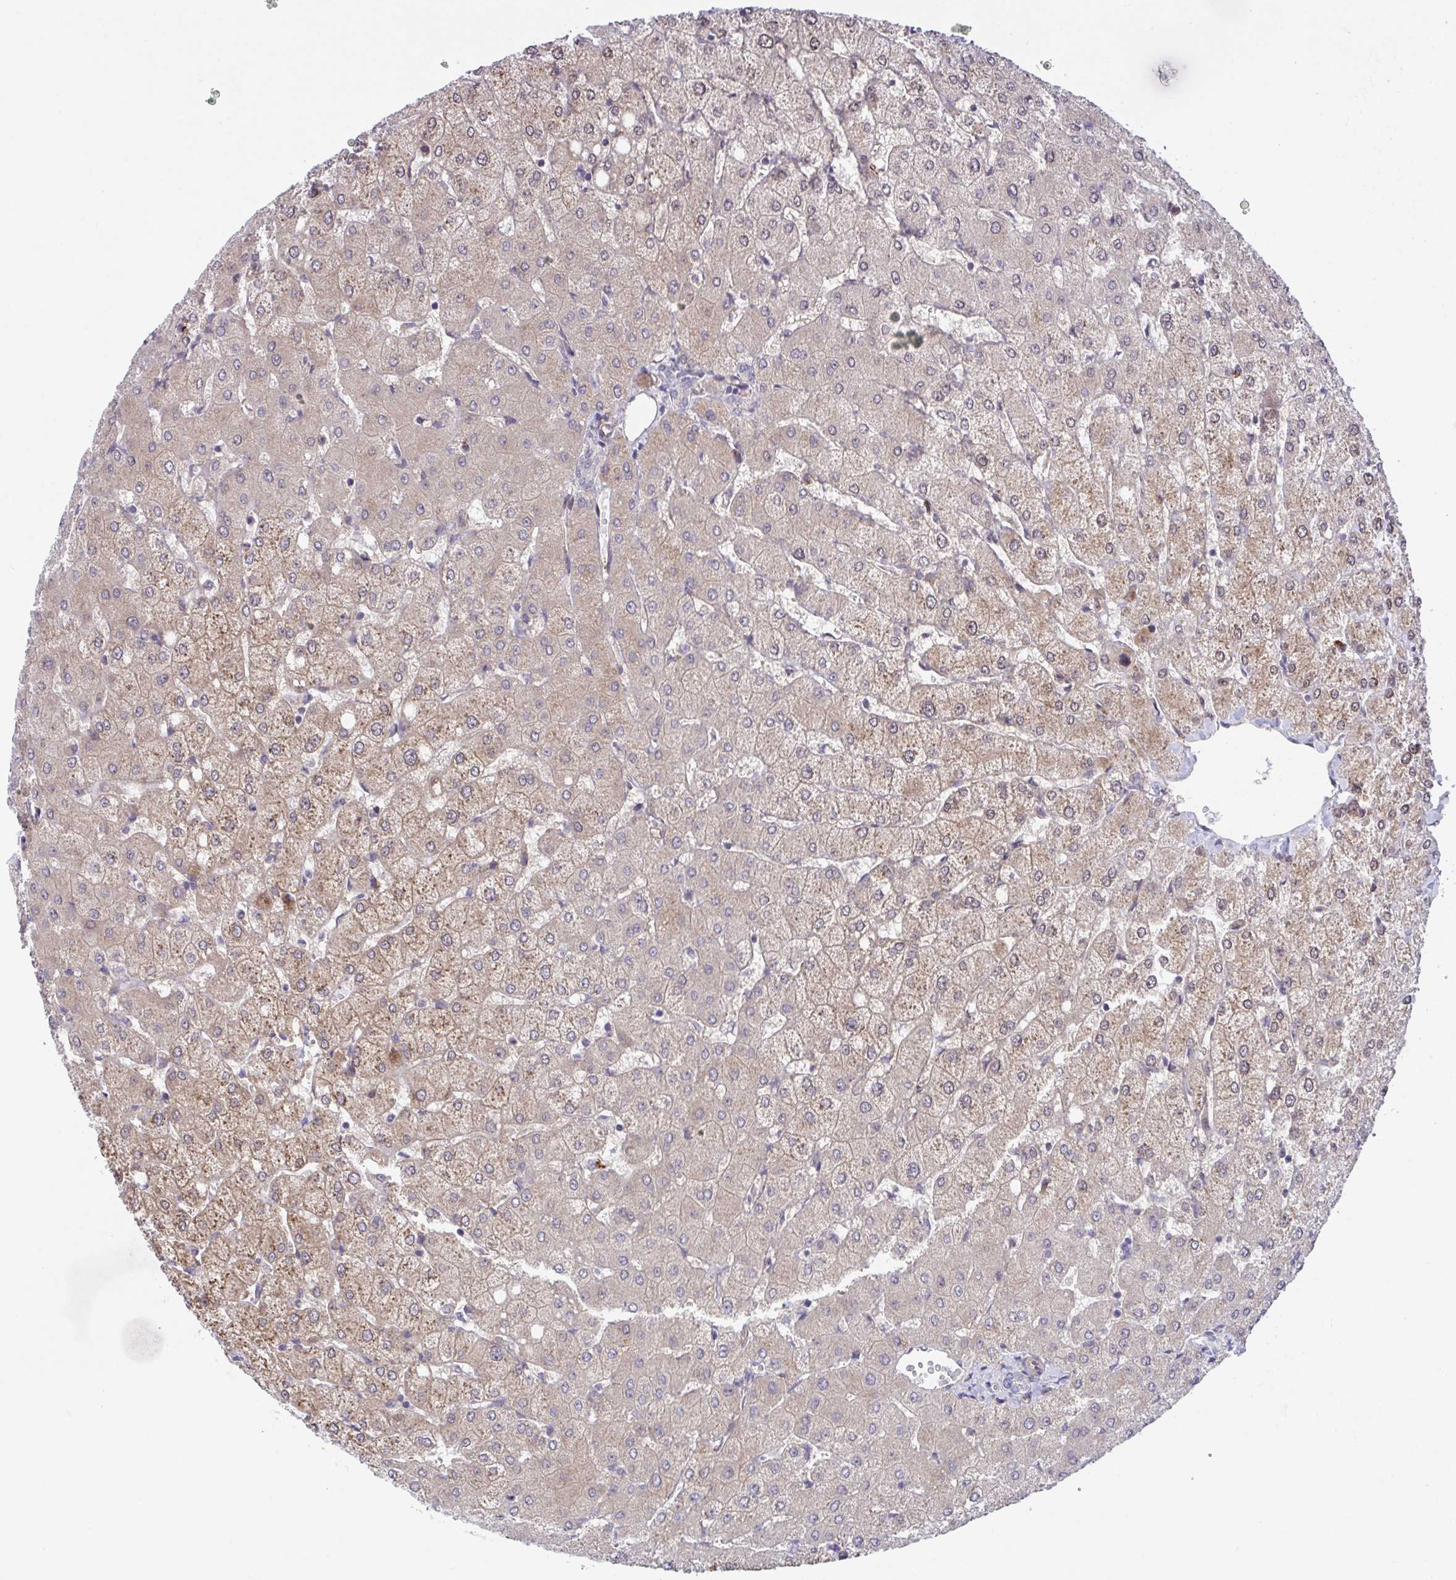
{"staining": {"intensity": "negative", "quantity": "none", "location": "none"}, "tissue": "liver", "cell_type": "Cholangiocytes", "image_type": "normal", "snomed": [{"axis": "morphology", "description": "Normal tissue, NOS"}, {"axis": "topography", "description": "Liver"}], "caption": "Cholangiocytes show no significant protein positivity in normal liver.", "gene": "RHOXF1", "patient": {"sex": "female", "age": 54}}